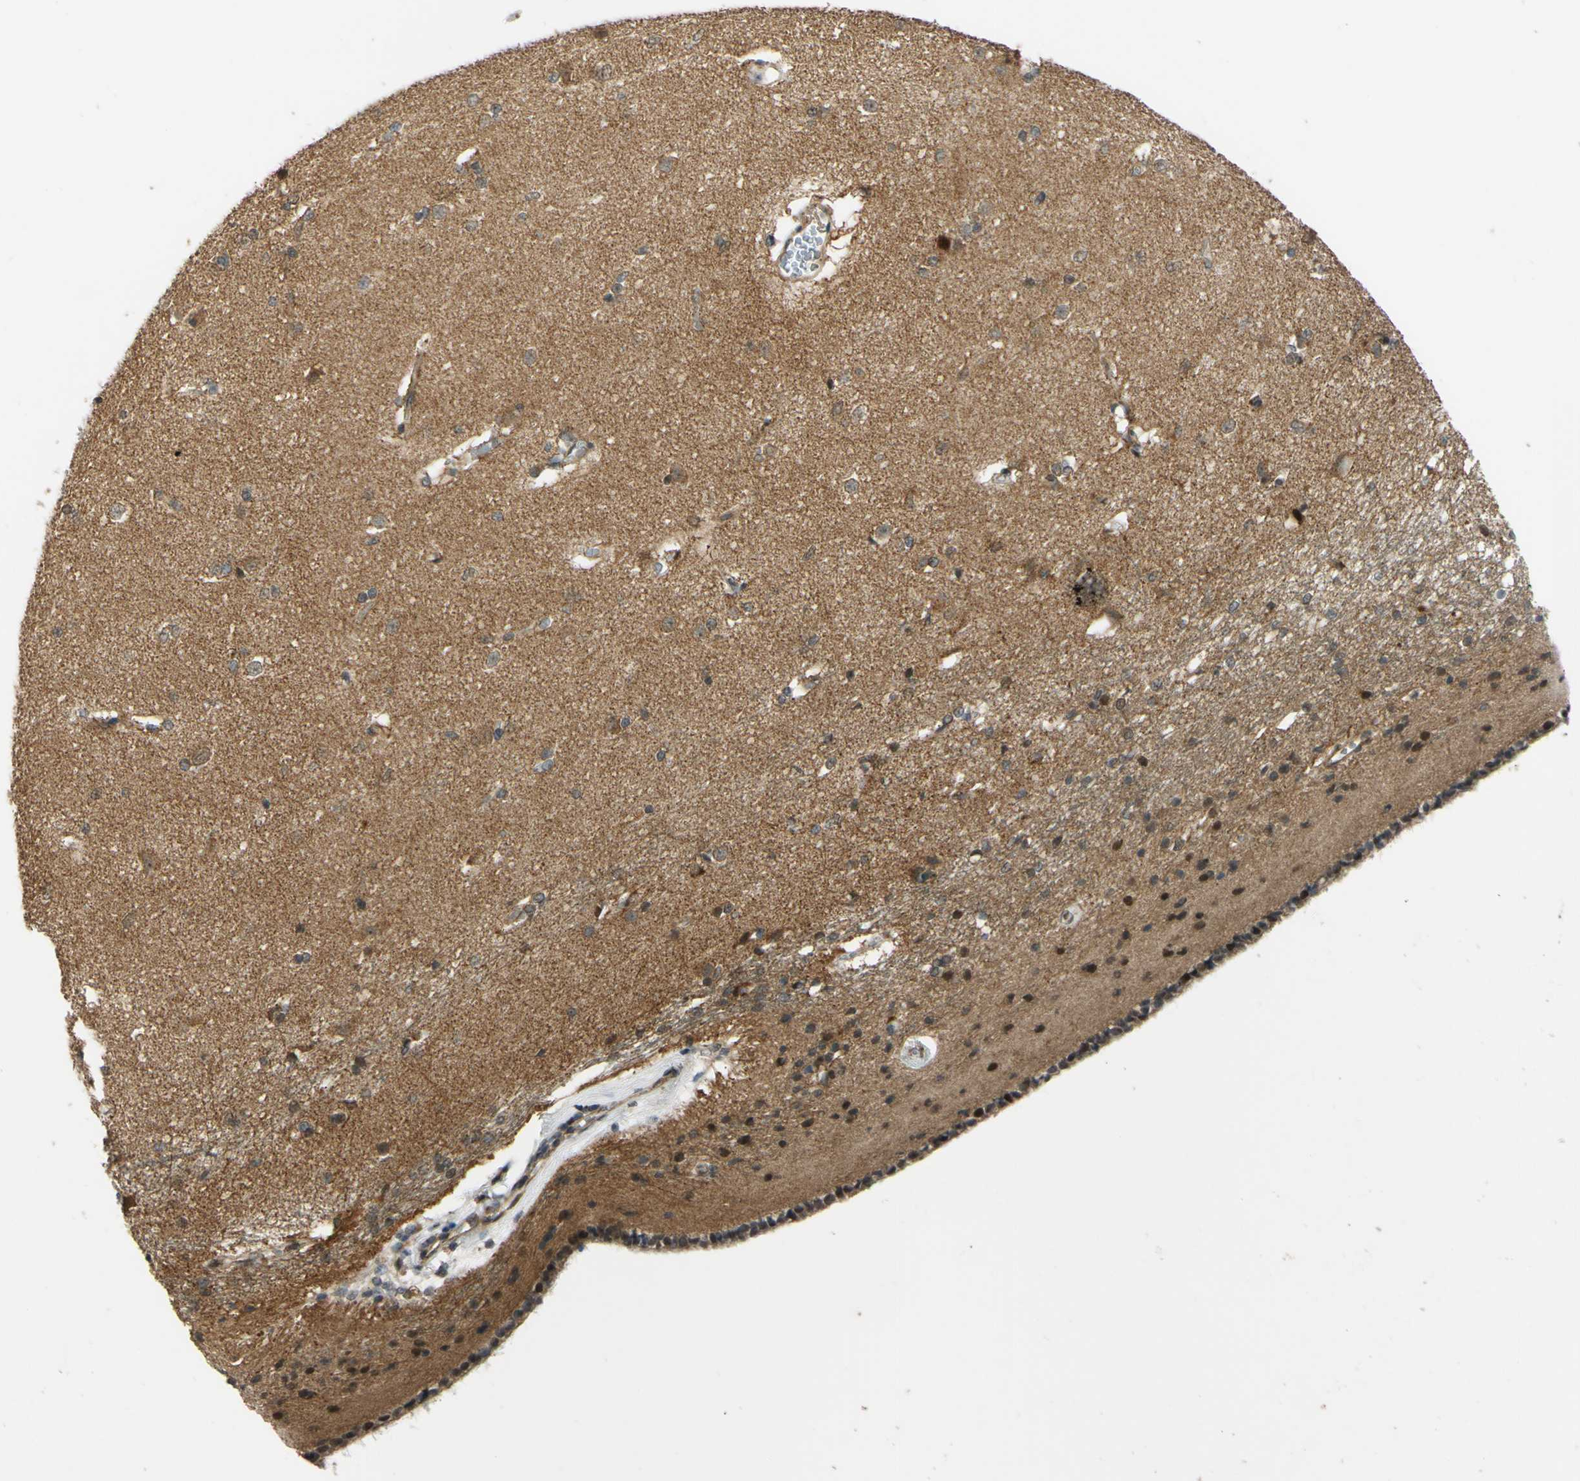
{"staining": {"intensity": "moderate", "quantity": "<25%", "location": "cytoplasmic/membranous"}, "tissue": "caudate", "cell_type": "Glial cells", "image_type": "normal", "snomed": [{"axis": "morphology", "description": "Normal tissue, NOS"}, {"axis": "topography", "description": "Lateral ventricle wall"}], "caption": "Protein expression analysis of benign caudate exhibits moderate cytoplasmic/membranous positivity in approximately <25% of glial cells.", "gene": "ABCC8", "patient": {"sex": "female", "age": 19}}